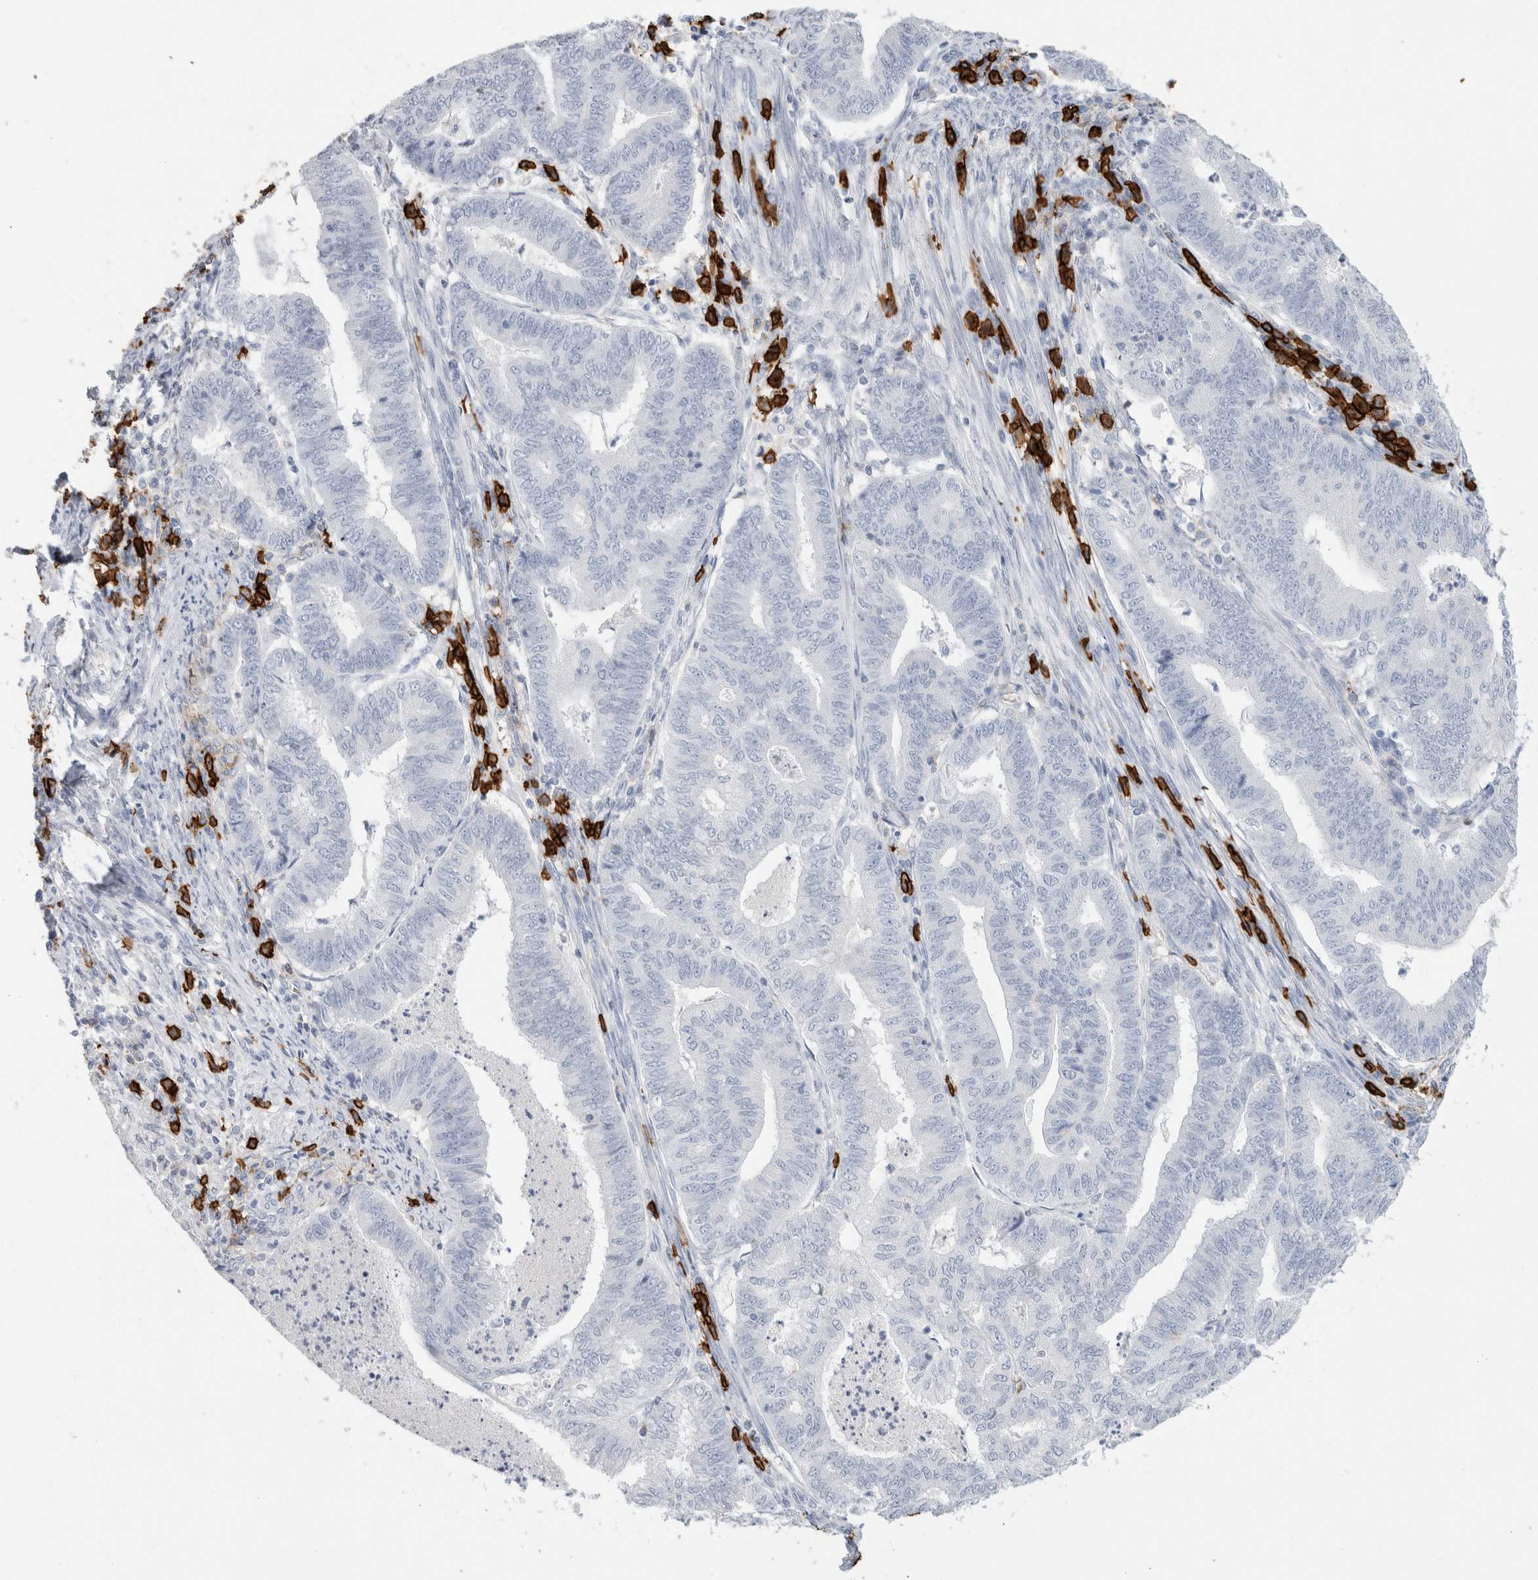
{"staining": {"intensity": "negative", "quantity": "none", "location": "none"}, "tissue": "endometrial cancer", "cell_type": "Tumor cells", "image_type": "cancer", "snomed": [{"axis": "morphology", "description": "Polyp, NOS"}, {"axis": "morphology", "description": "Adenocarcinoma, NOS"}, {"axis": "morphology", "description": "Adenoma, NOS"}, {"axis": "topography", "description": "Endometrium"}], "caption": "DAB immunohistochemical staining of endometrial cancer (adenoma) displays no significant staining in tumor cells.", "gene": "CD38", "patient": {"sex": "female", "age": 79}}